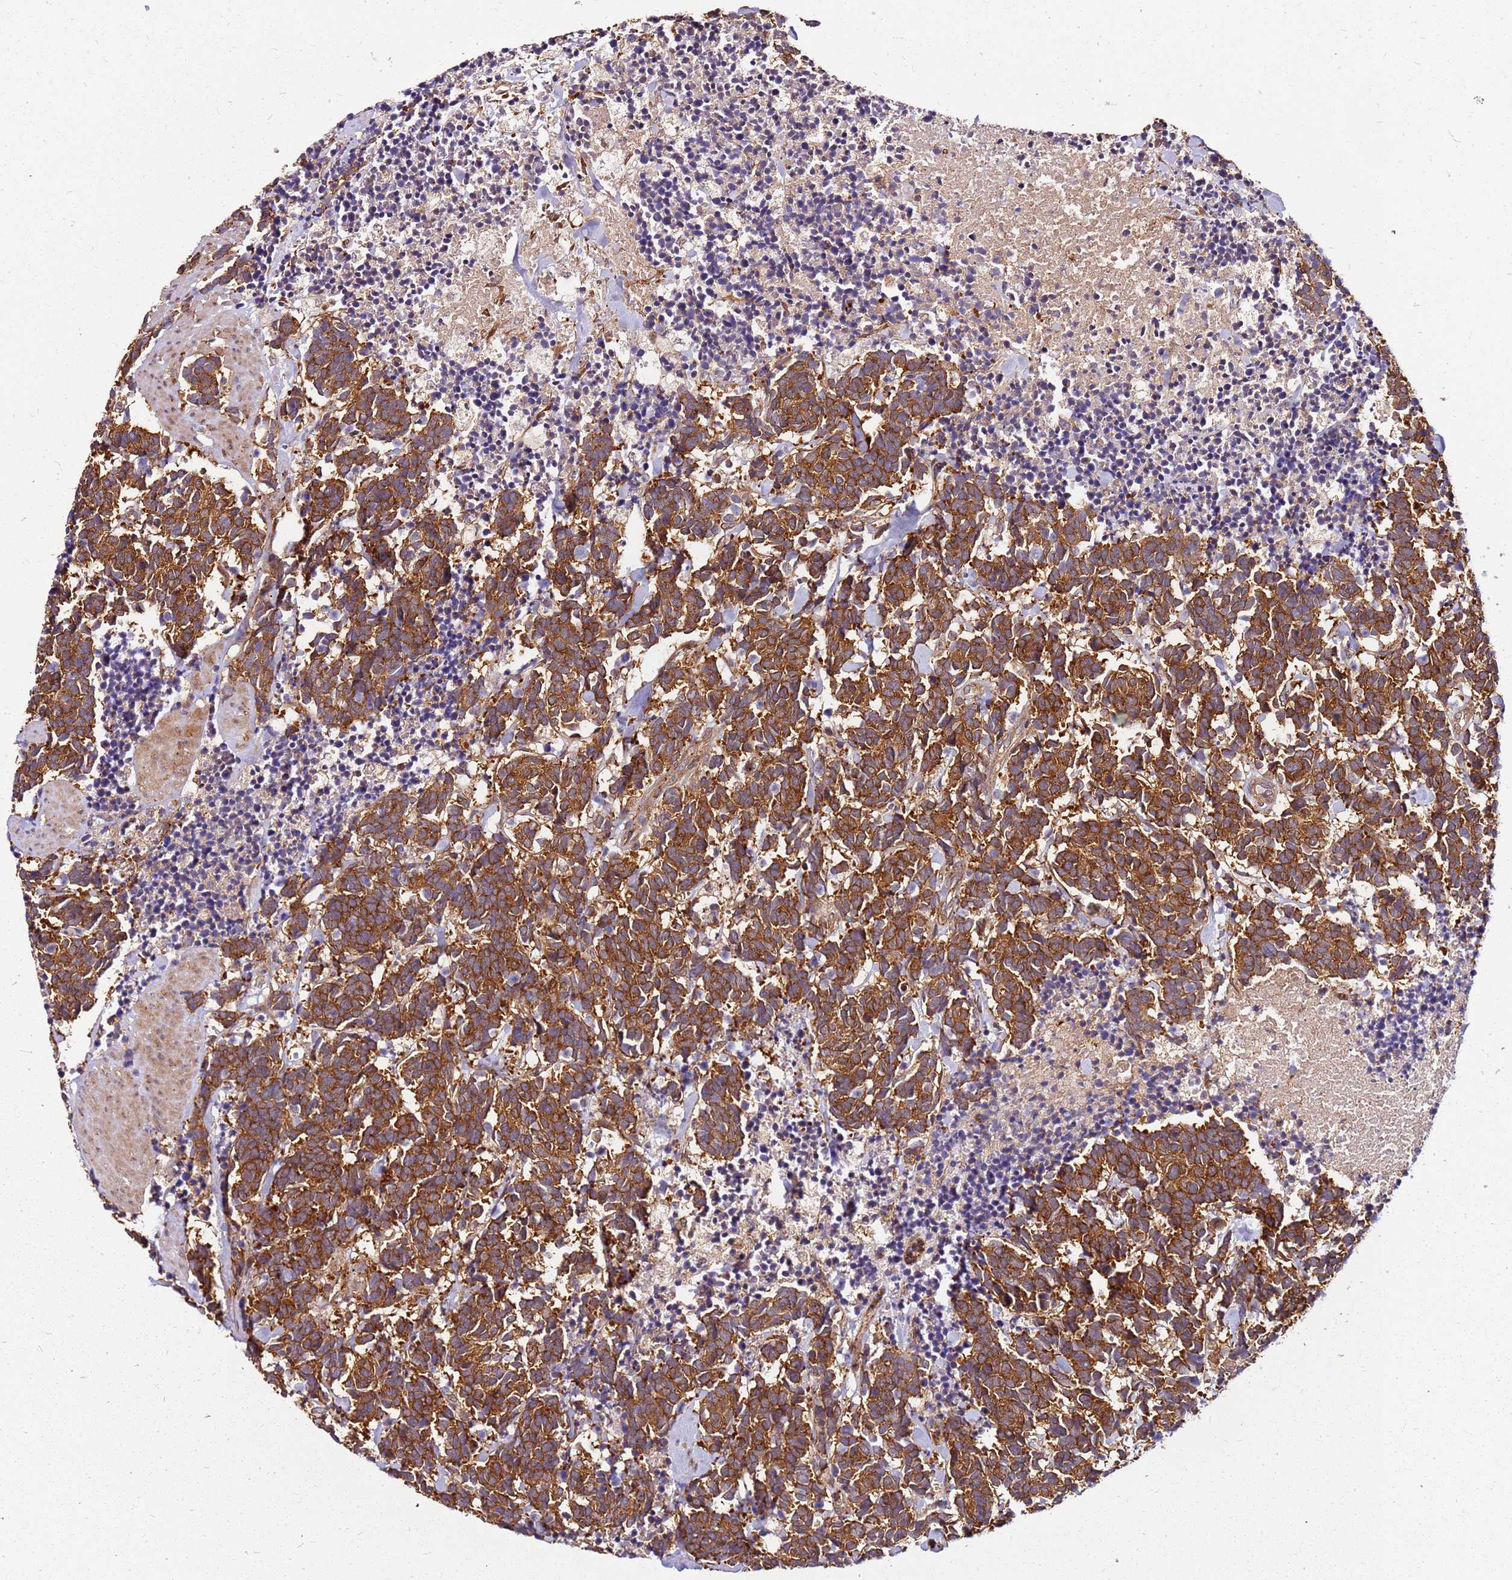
{"staining": {"intensity": "strong", "quantity": ">75%", "location": "cytoplasmic/membranous"}, "tissue": "carcinoid", "cell_type": "Tumor cells", "image_type": "cancer", "snomed": [{"axis": "morphology", "description": "Carcinoma, NOS"}, {"axis": "morphology", "description": "Carcinoid, malignant, NOS"}, {"axis": "topography", "description": "Prostate"}], "caption": "Immunohistochemistry (IHC) histopathology image of human carcinoma stained for a protein (brown), which shows high levels of strong cytoplasmic/membranous expression in about >75% of tumor cells.", "gene": "PIH1D1", "patient": {"sex": "male", "age": 57}}